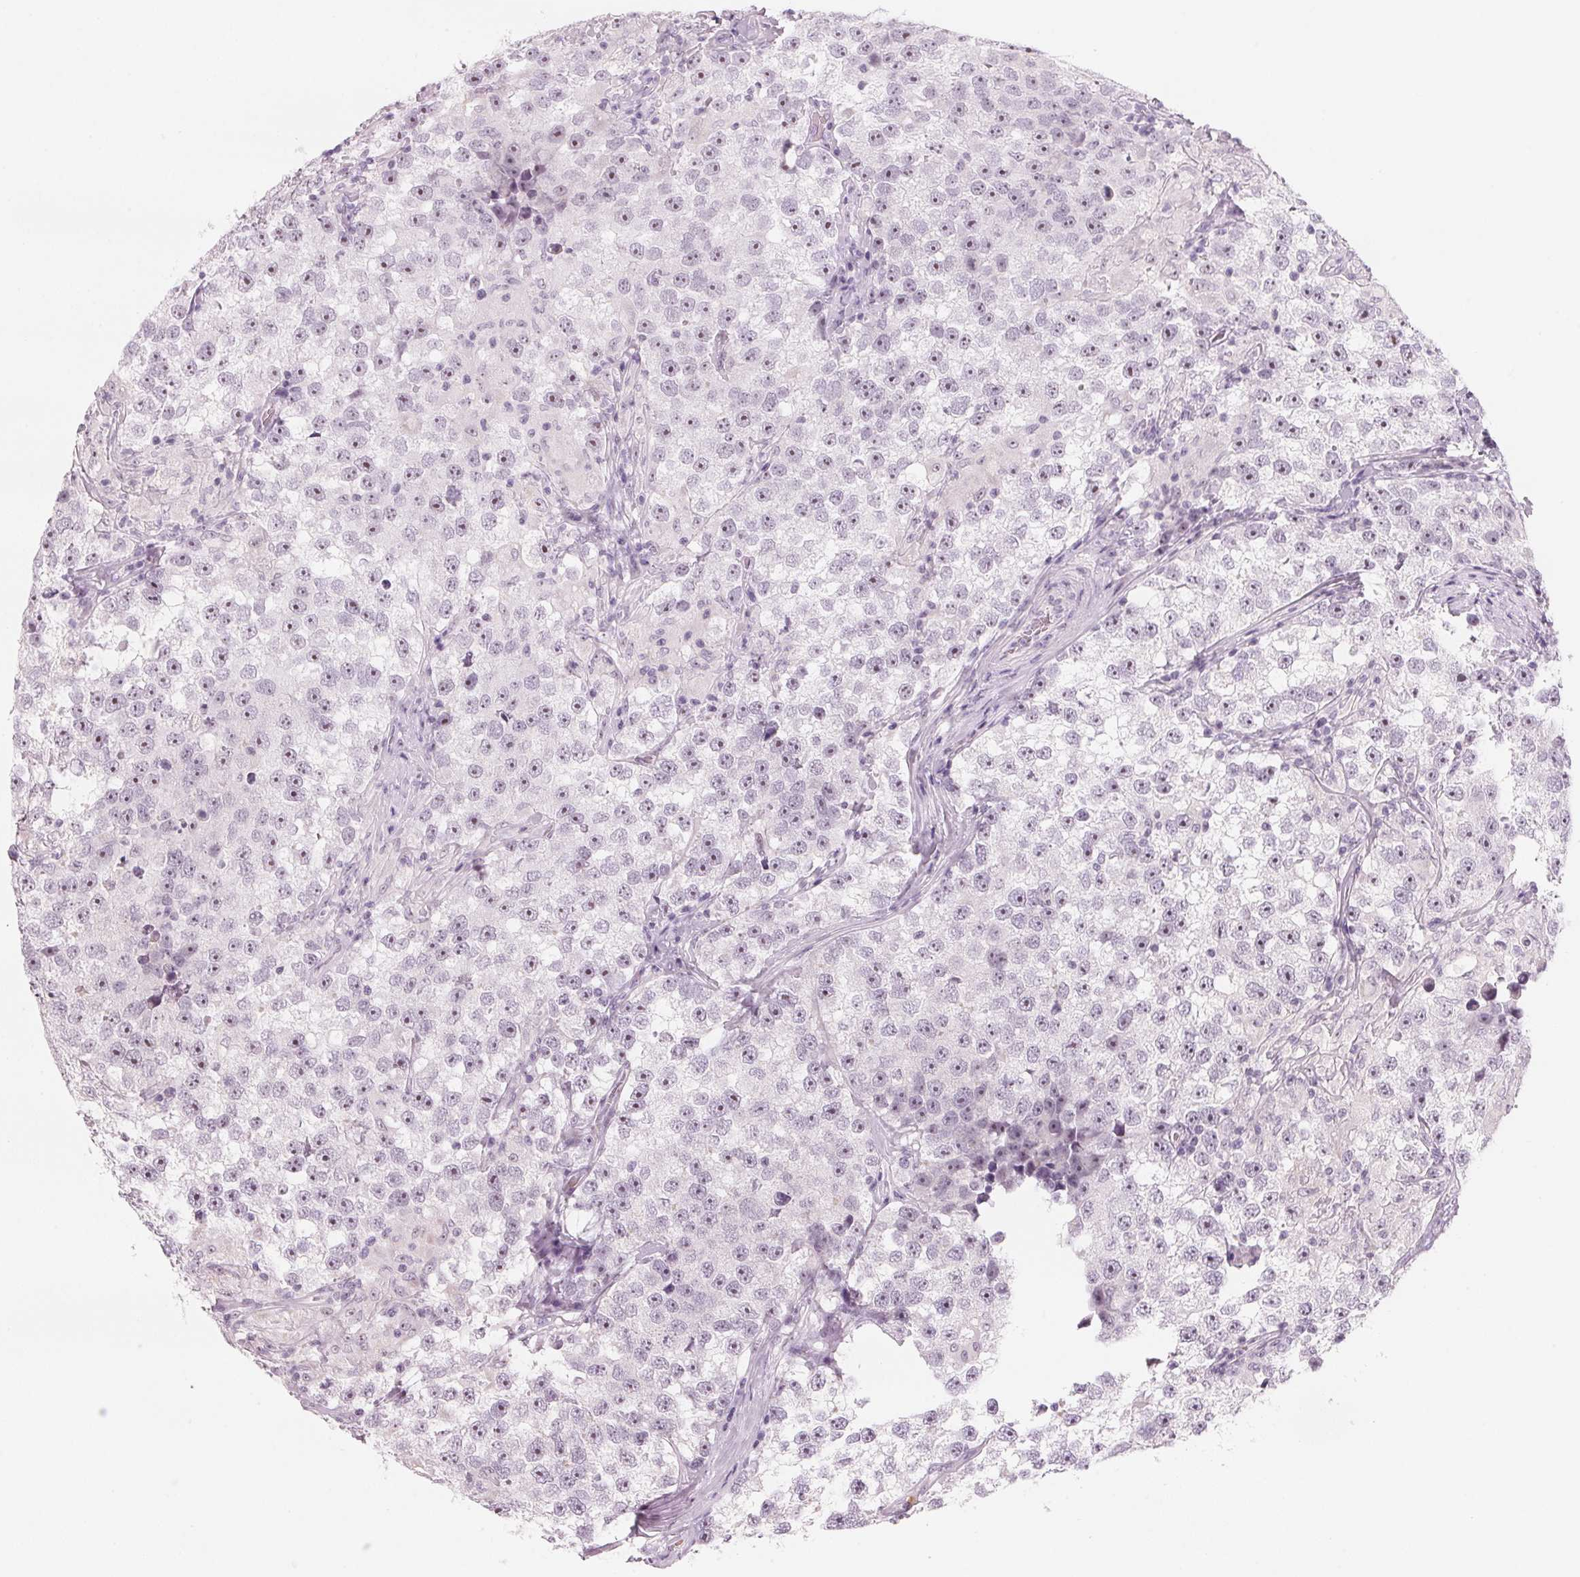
{"staining": {"intensity": "weak", "quantity": "25%-75%", "location": "nuclear"}, "tissue": "testis cancer", "cell_type": "Tumor cells", "image_type": "cancer", "snomed": [{"axis": "morphology", "description": "Seminoma, NOS"}, {"axis": "topography", "description": "Testis"}], "caption": "Weak nuclear expression is present in about 25%-75% of tumor cells in testis cancer (seminoma). The staining was performed using DAB, with brown indicating positive protein expression. Nuclei are stained blue with hematoxylin.", "gene": "DNTTIP2", "patient": {"sex": "male", "age": 46}}